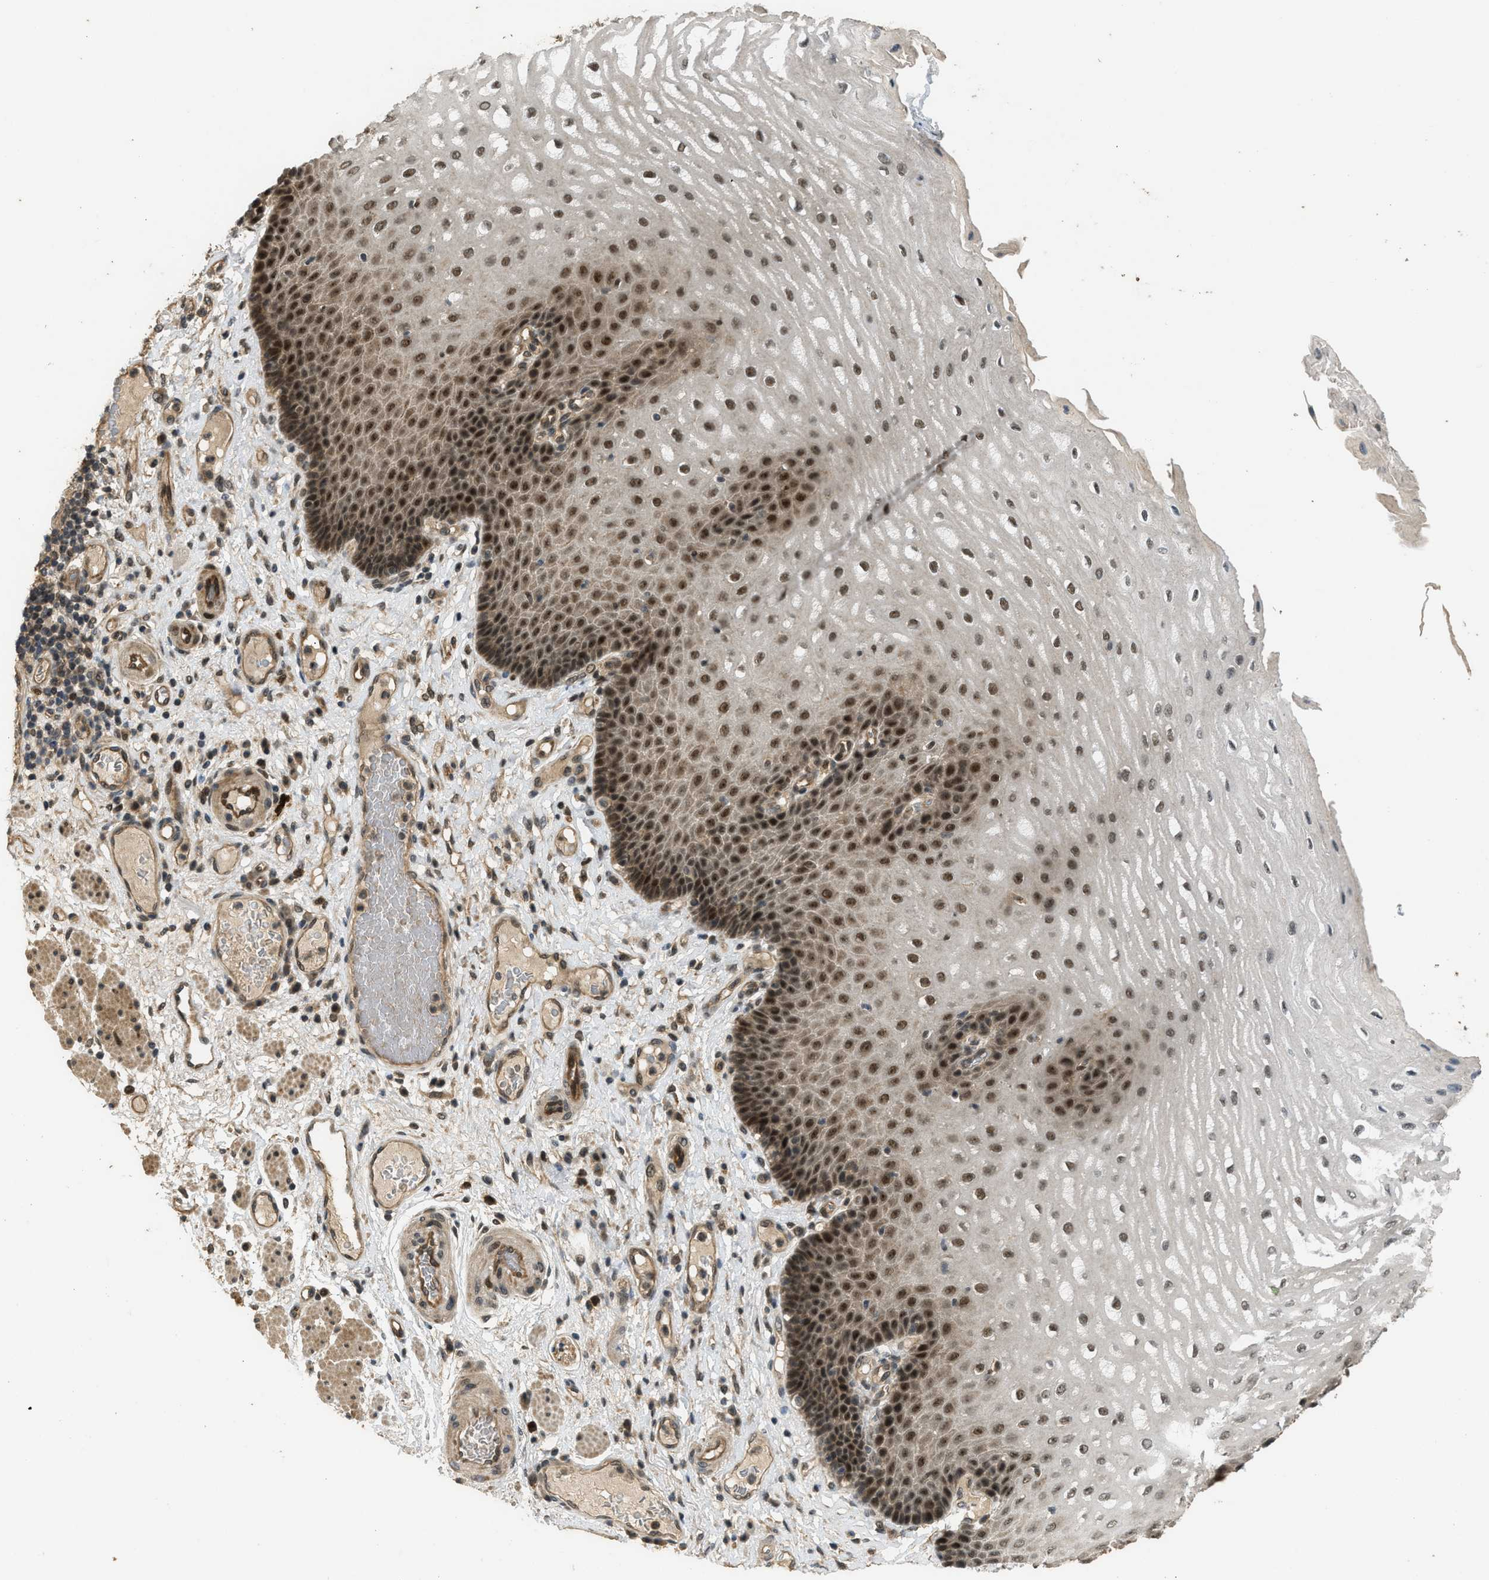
{"staining": {"intensity": "moderate", "quantity": ">75%", "location": "nuclear"}, "tissue": "esophagus", "cell_type": "Squamous epithelial cells", "image_type": "normal", "snomed": [{"axis": "morphology", "description": "Normal tissue, NOS"}, {"axis": "topography", "description": "Esophagus"}], "caption": "DAB (3,3'-diaminobenzidine) immunohistochemical staining of benign human esophagus displays moderate nuclear protein positivity in about >75% of squamous epithelial cells. The staining is performed using DAB (3,3'-diaminobenzidine) brown chromogen to label protein expression. The nuclei are counter-stained blue using hematoxylin.", "gene": "GET1", "patient": {"sex": "male", "age": 54}}